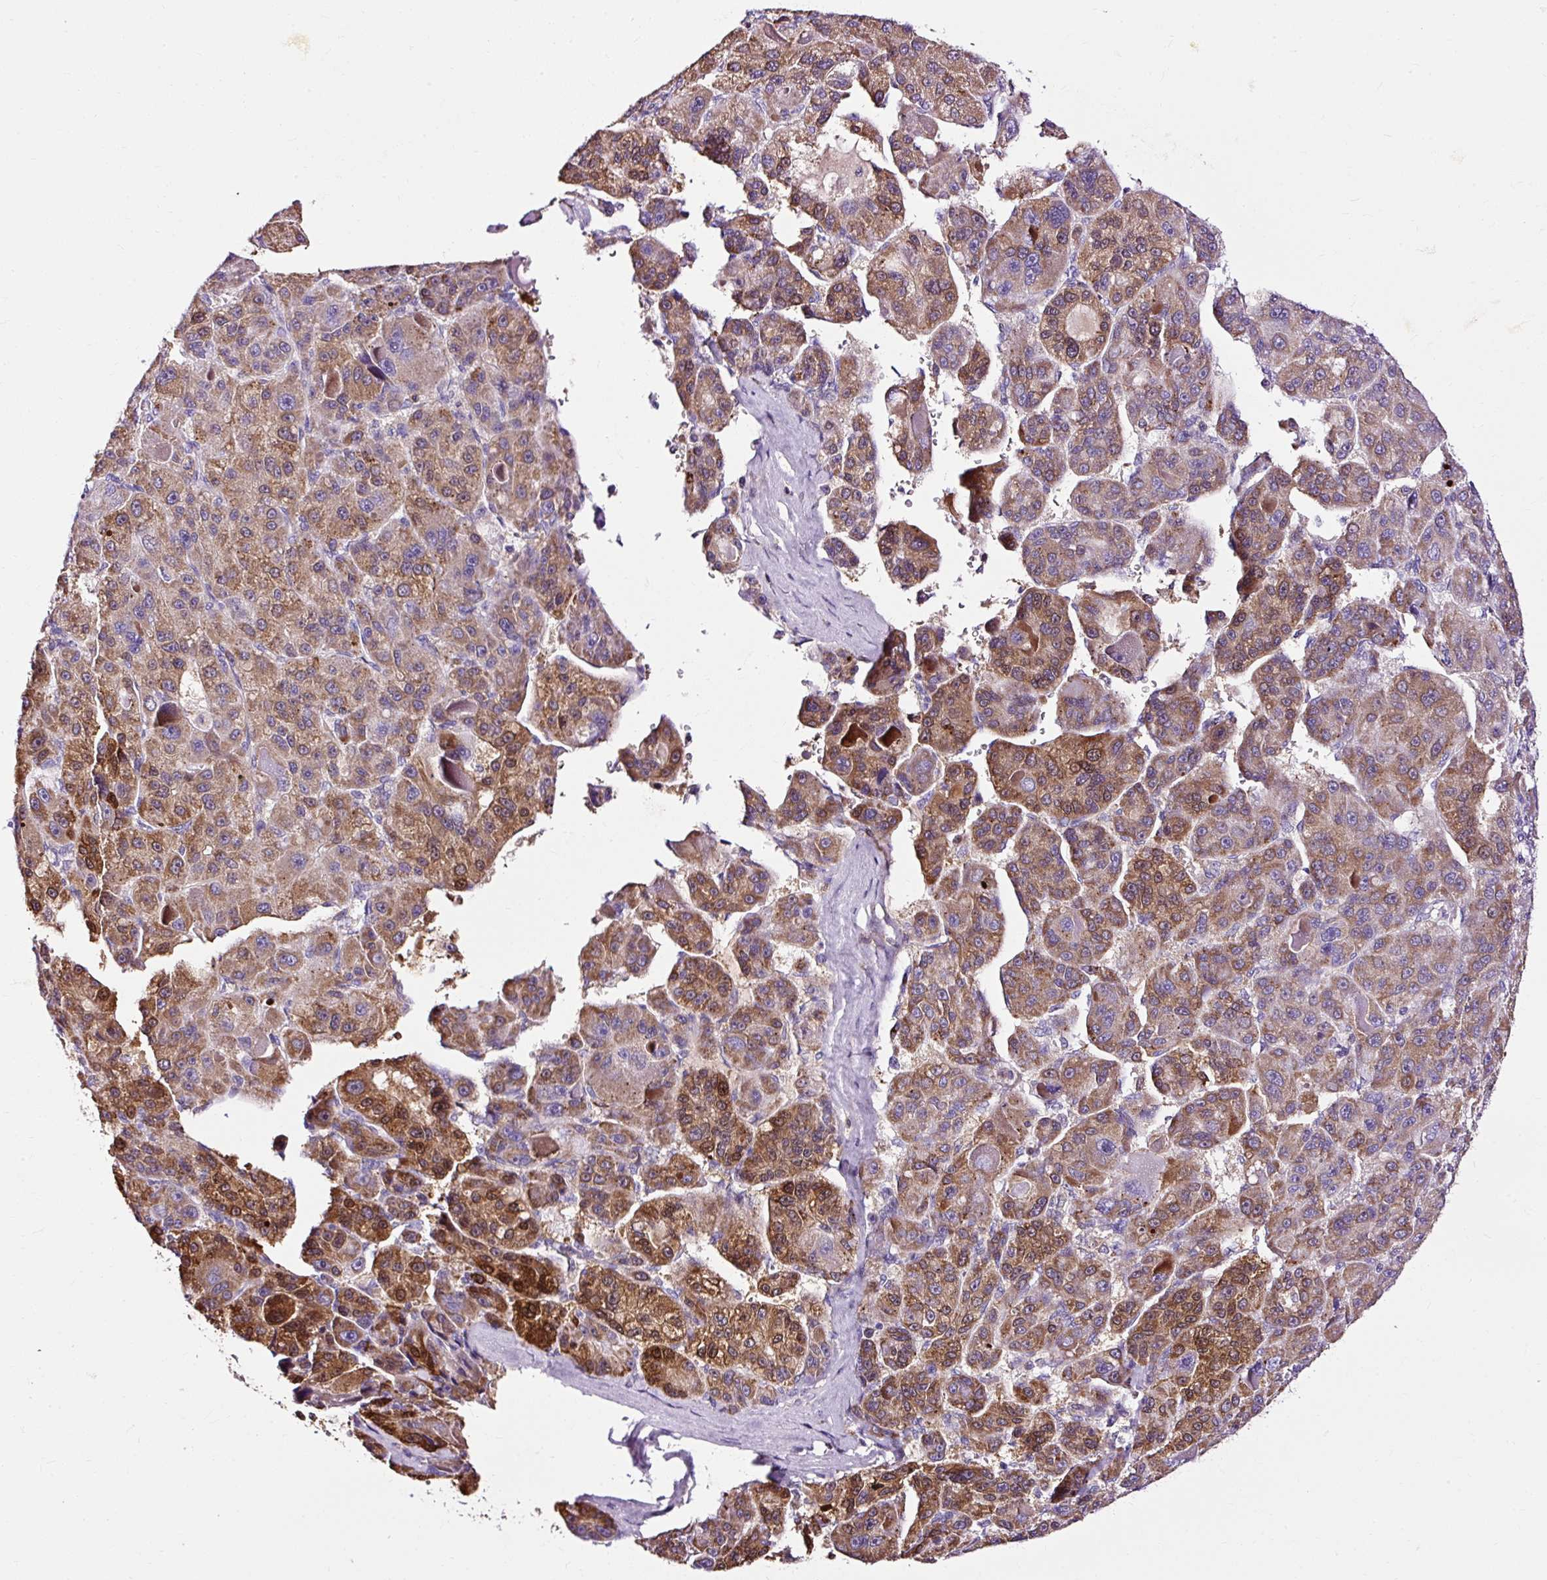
{"staining": {"intensity": "moderate", "quantity": ">75%", "location": "cytoplasmic/membranous,nuclear"}, "tissue": "liver cancer", "cell_type": "Tumor cells", "image_type": "cancer", "snomed": [{"axis": "morphology", "description": "Carcinoma, Hepatocellular, NOS"}, {"axis": "topography", "description": "Liver"}], "caption": "About >75% of tumor cells in liver hepatocellular carcinoma demonstrate moderate cytoplasmic/membranous and nuclear protein positivity as visualized by brown immunohistochemical staining.", "gene": "CD83", "patient": {"sex": "male", "age": 76}}